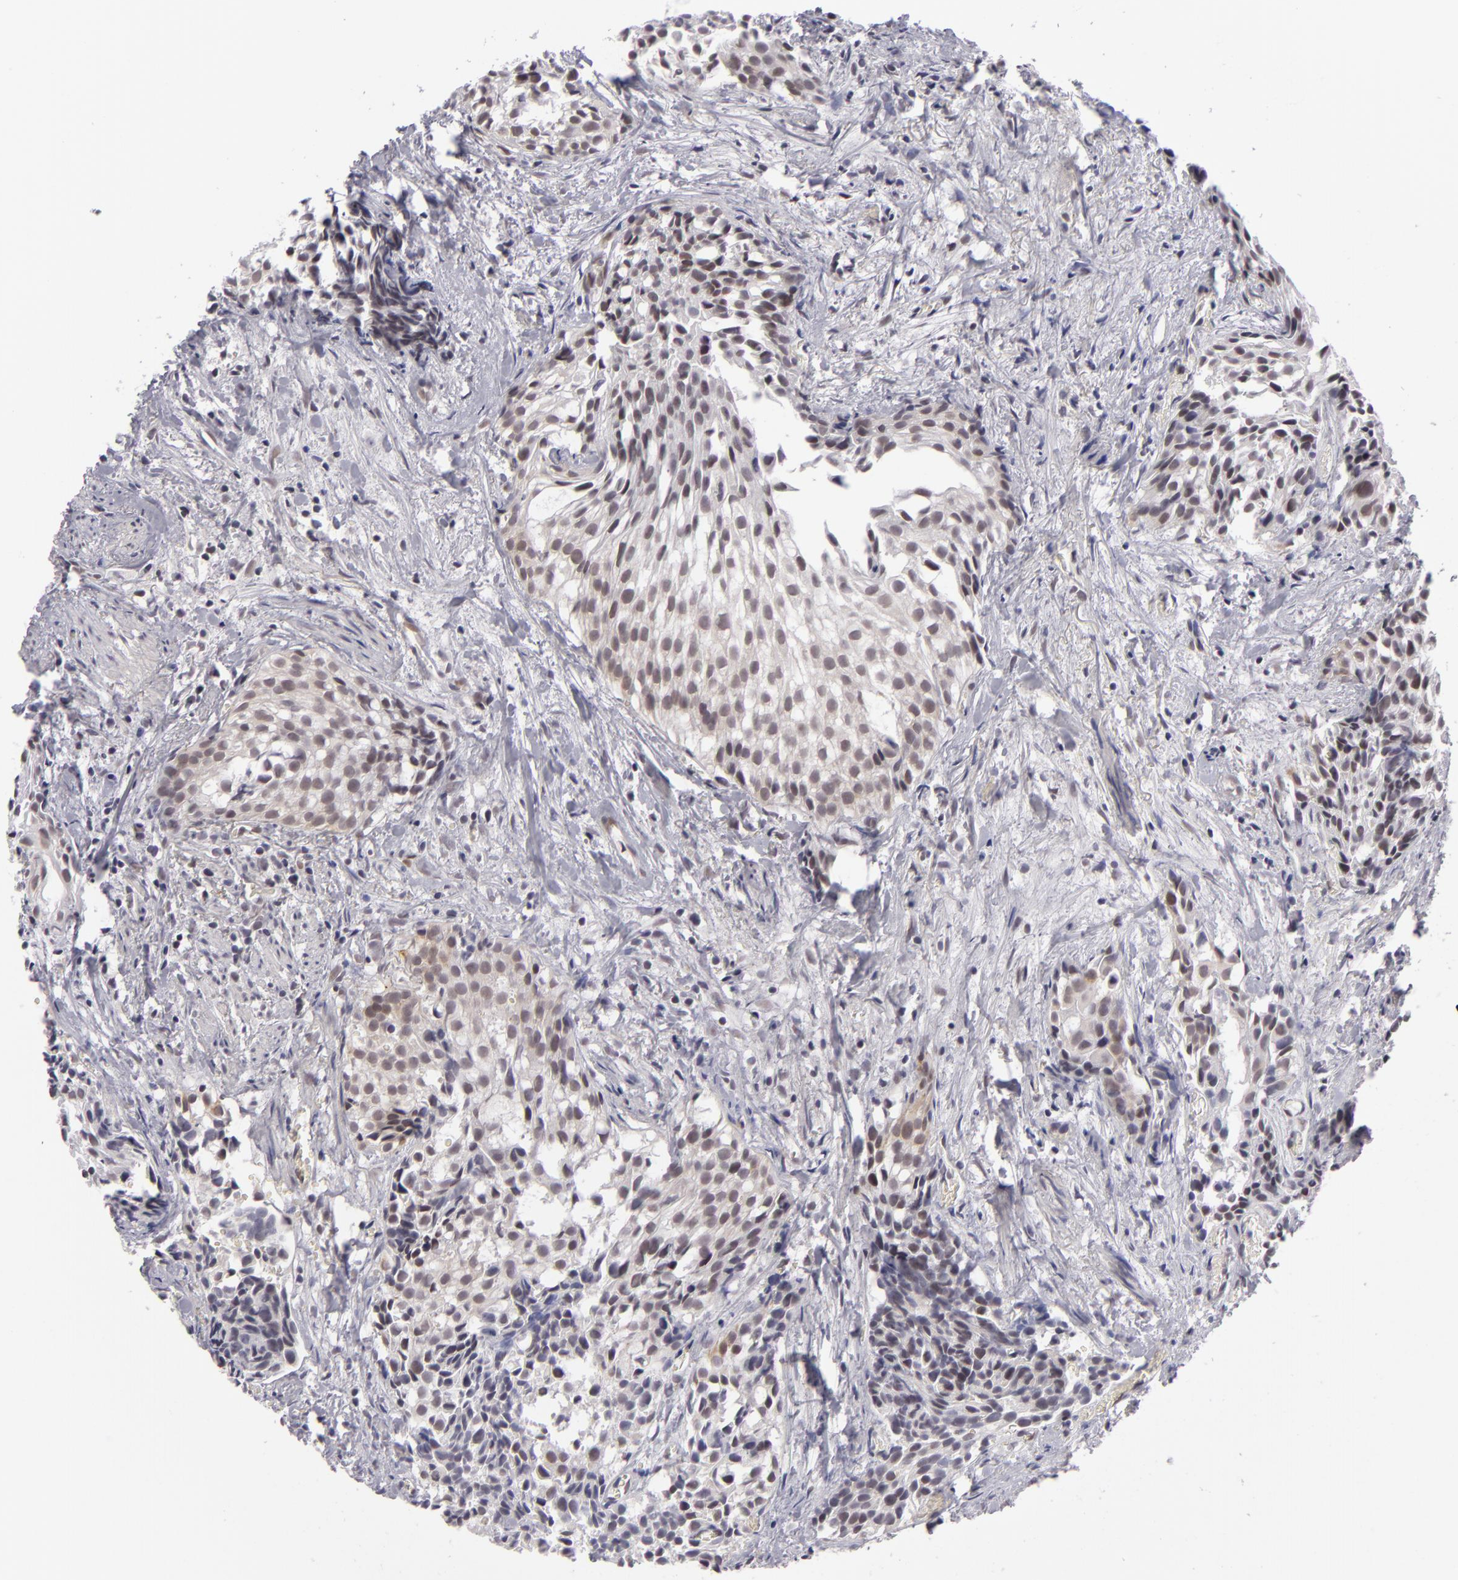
{"staining": {"intensity": "weak", "quantity": "25%-75%", "location": "nuclear"}, "tissue": "urothelial cancer", "cell_type": "Tumor cells", "image_type": "cancer", "snomed": [{"axis": "morphology", "description": "Urothelial carcinoma, High grade"}, {"axis": "topography", "description": "Urinary bladder"}], "caption": "Tumor cells display weak nuclear positivity in approximately 25%-75% of cells in urothelial cancer.", "gene": "ZNF205", "patient": {"sex": "female", "age": 78}}